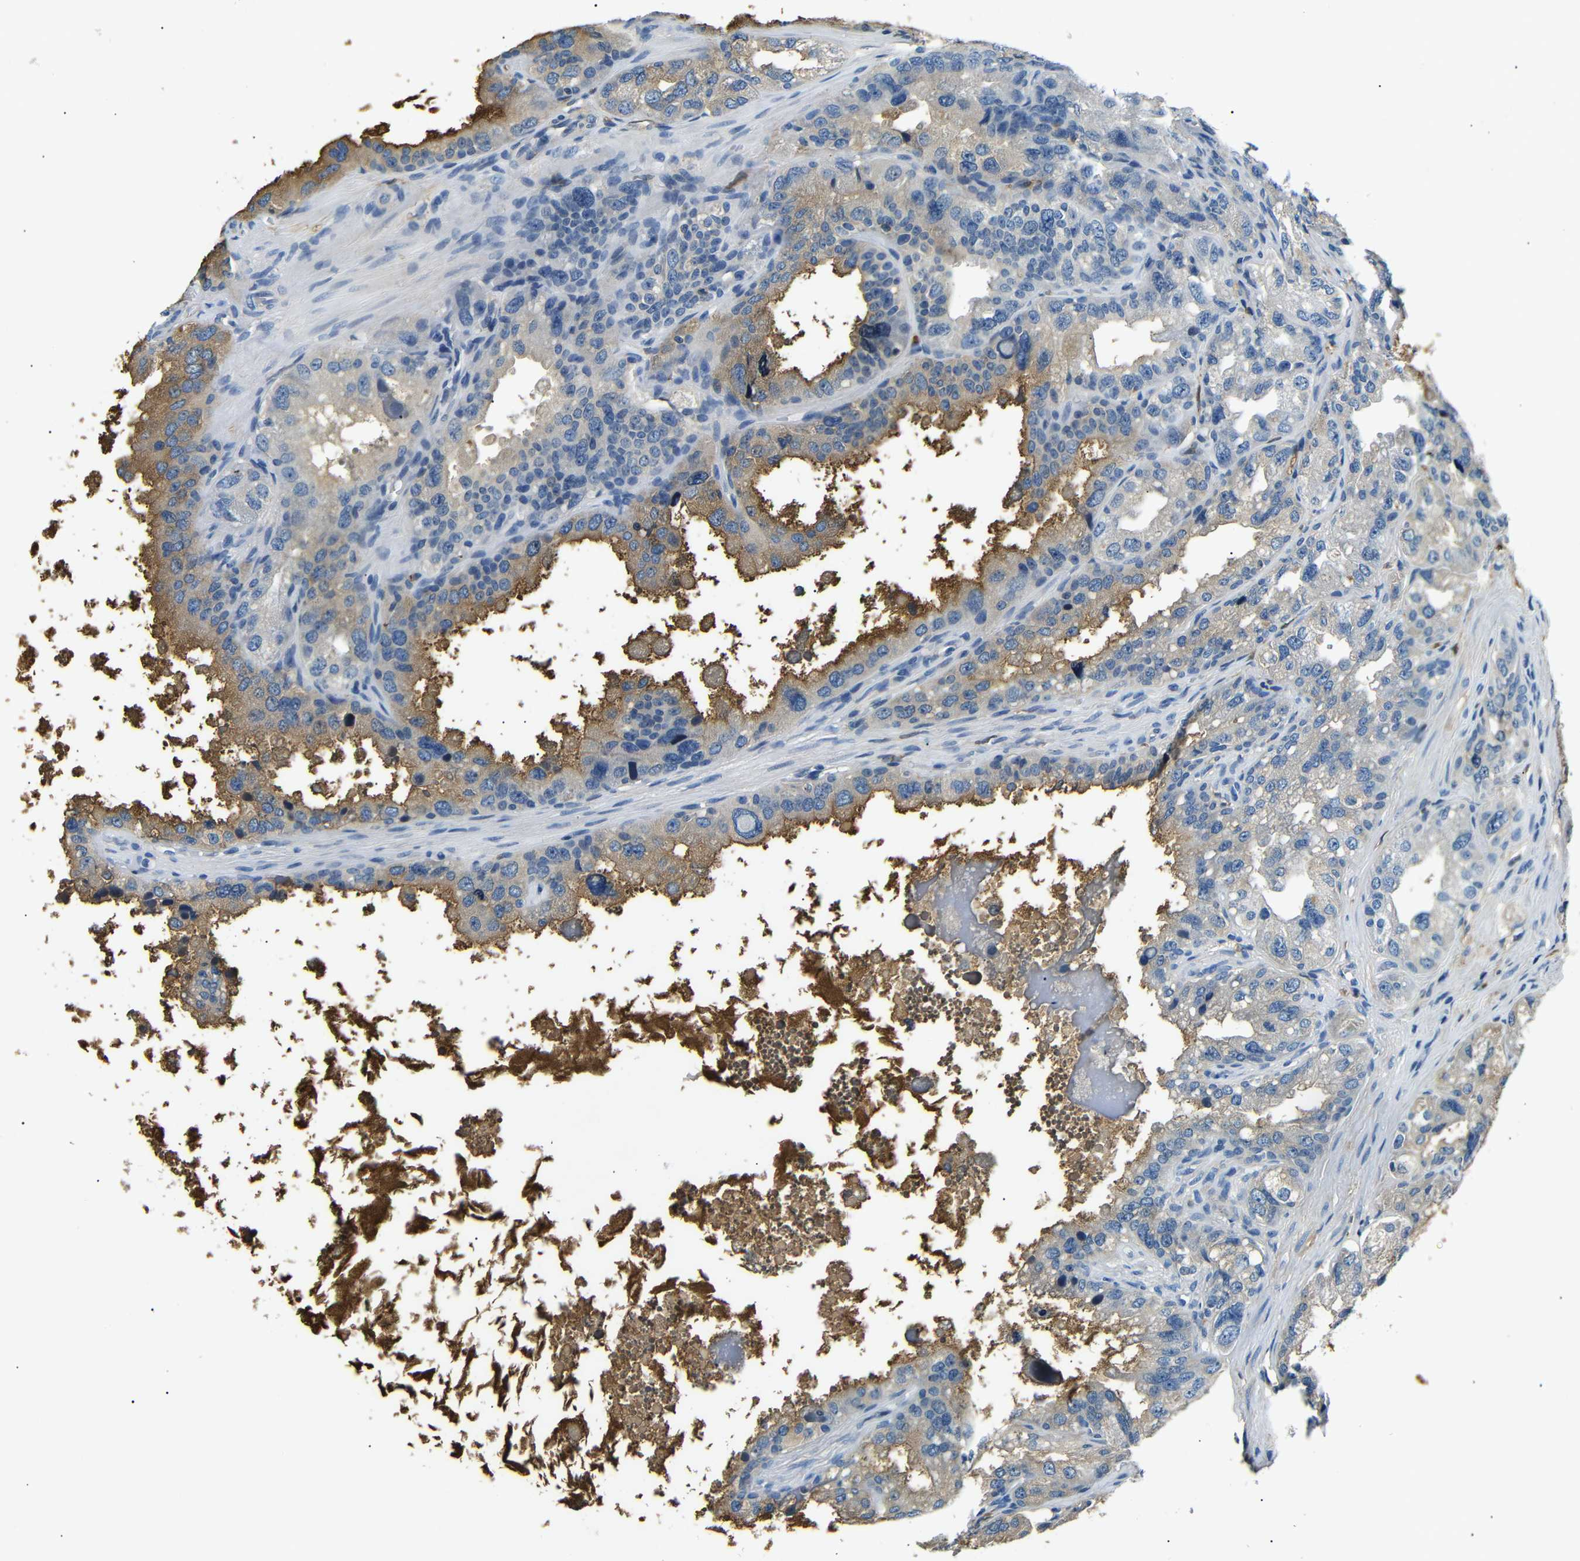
{"staining": {"intensity": "strong", "quantity": "25%-75%", "location": "cytoplasmic/membranous"}, "tissue": "seminal vesicle", "cell_type": "Glandular cells", "image_type": "normal", "snomed": [{"axis": "morphology", "description": "Normal tissue, NOS"}, {"axis": "topography", "description": "Seminal veicle"}], "caption": "Immunohistochemical staining of unremarkable human seminal vesicle shows high levels of strong cytoplasmic/membranous positivity in approximately 25%-75% of glandular cells. (DAB (3,3'-diaminobenzidine) = brown stain, brightfield microscopy at high magnification).", "gene": "LHCGR", "patient": {"sex": "male", "age": 68}}